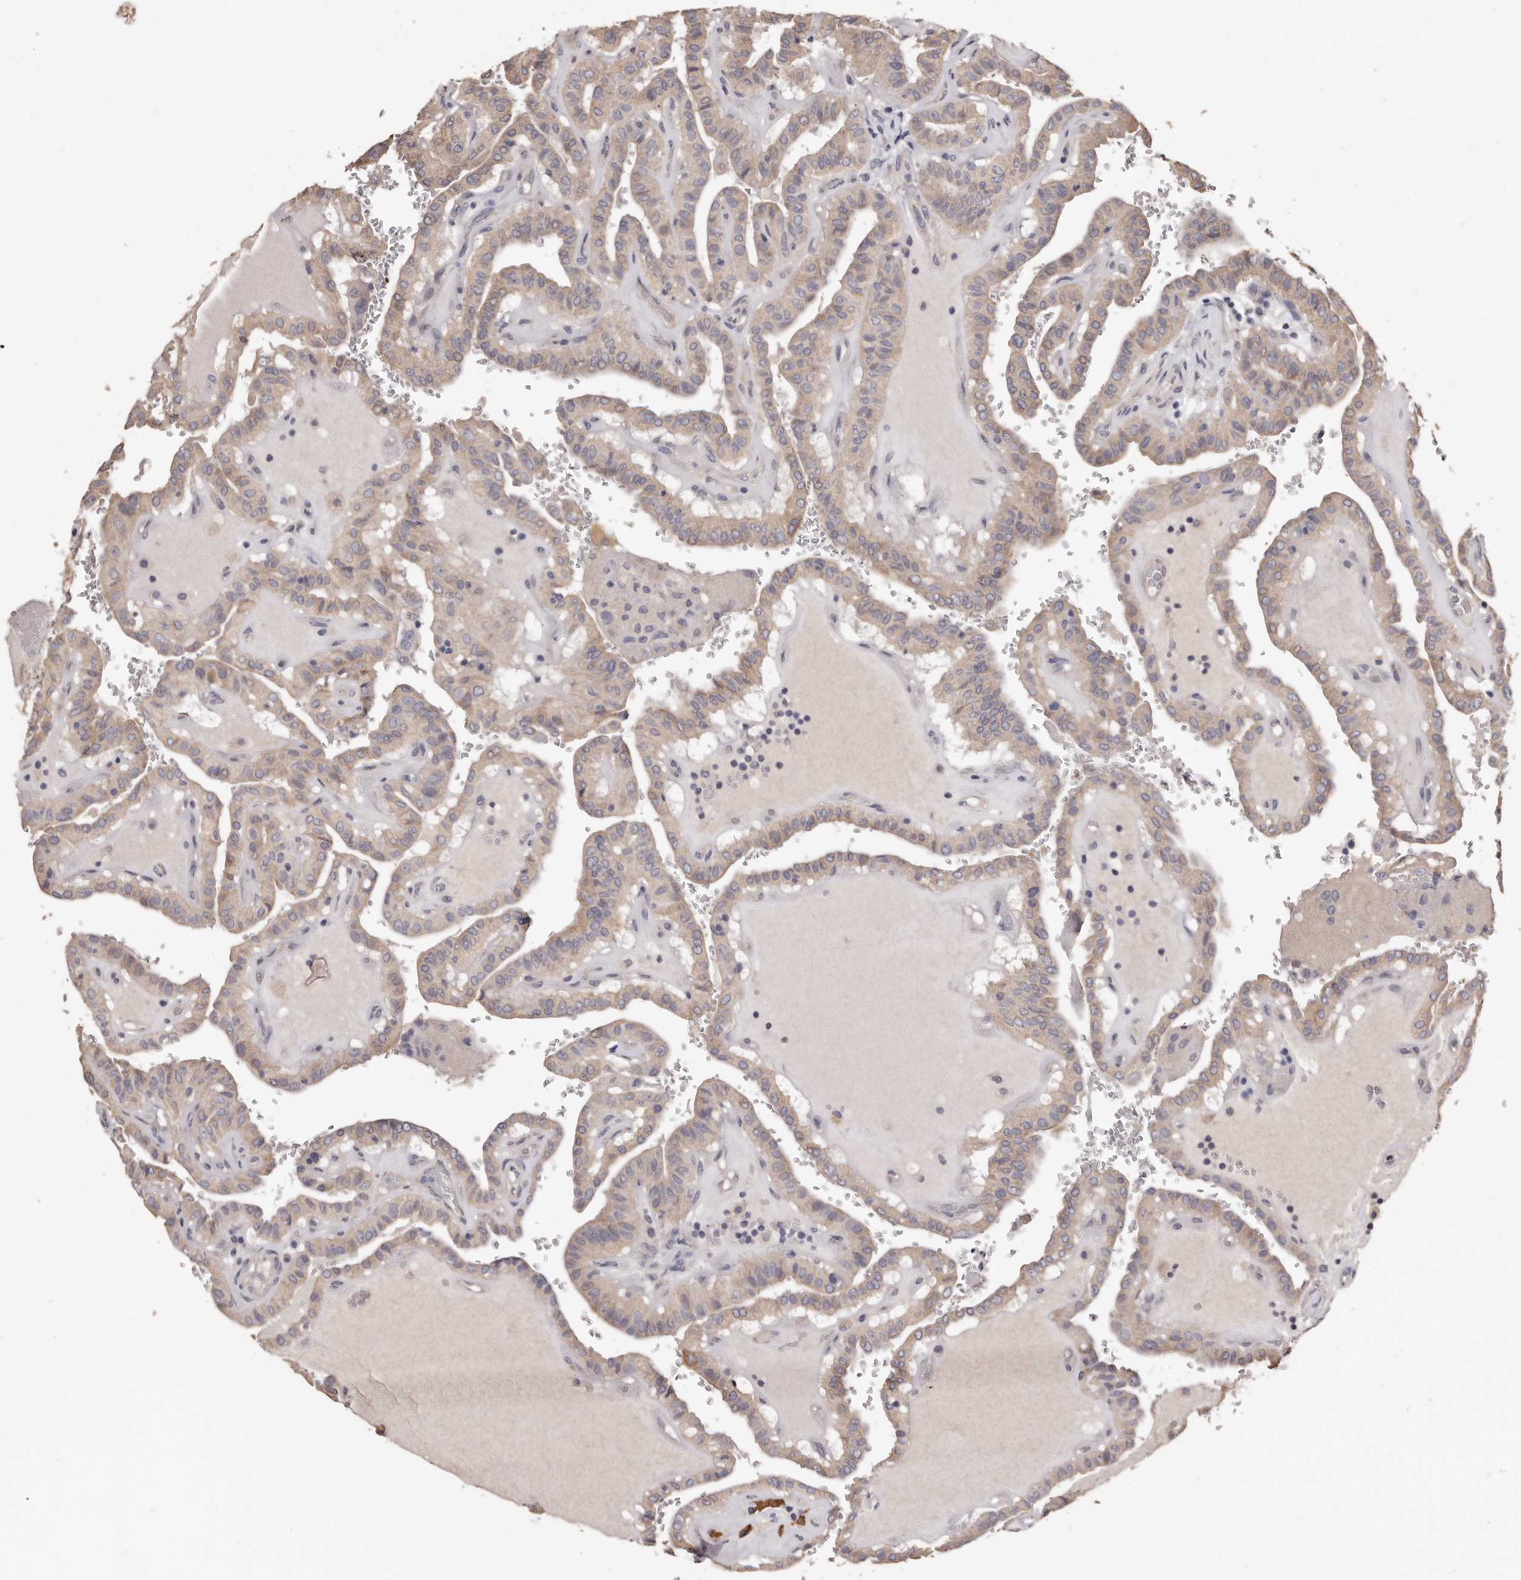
{"staining": {"intensity": "weak", "quantity": ">75%", "location": "cytoplasmic/membranous"}, "tissue": "thyroid cancer", "cell_type": "Tumor cells", "image_type": "cancer", "snomed": [{"axis": "morphology", "description": "Papillary adenocarcinoma, NOS"}, {"axis": "topography", "description": "Thyroid gland"}], "caption": "Thyroid cancer (papillary adenocarcinoma) stained with a brown dye shows weak cytoplasmic/membranous positive positivity in approximately >75% of tumor cells.", "gene": "ETNK1", "patient": {"sex": "male", "age": 77}}